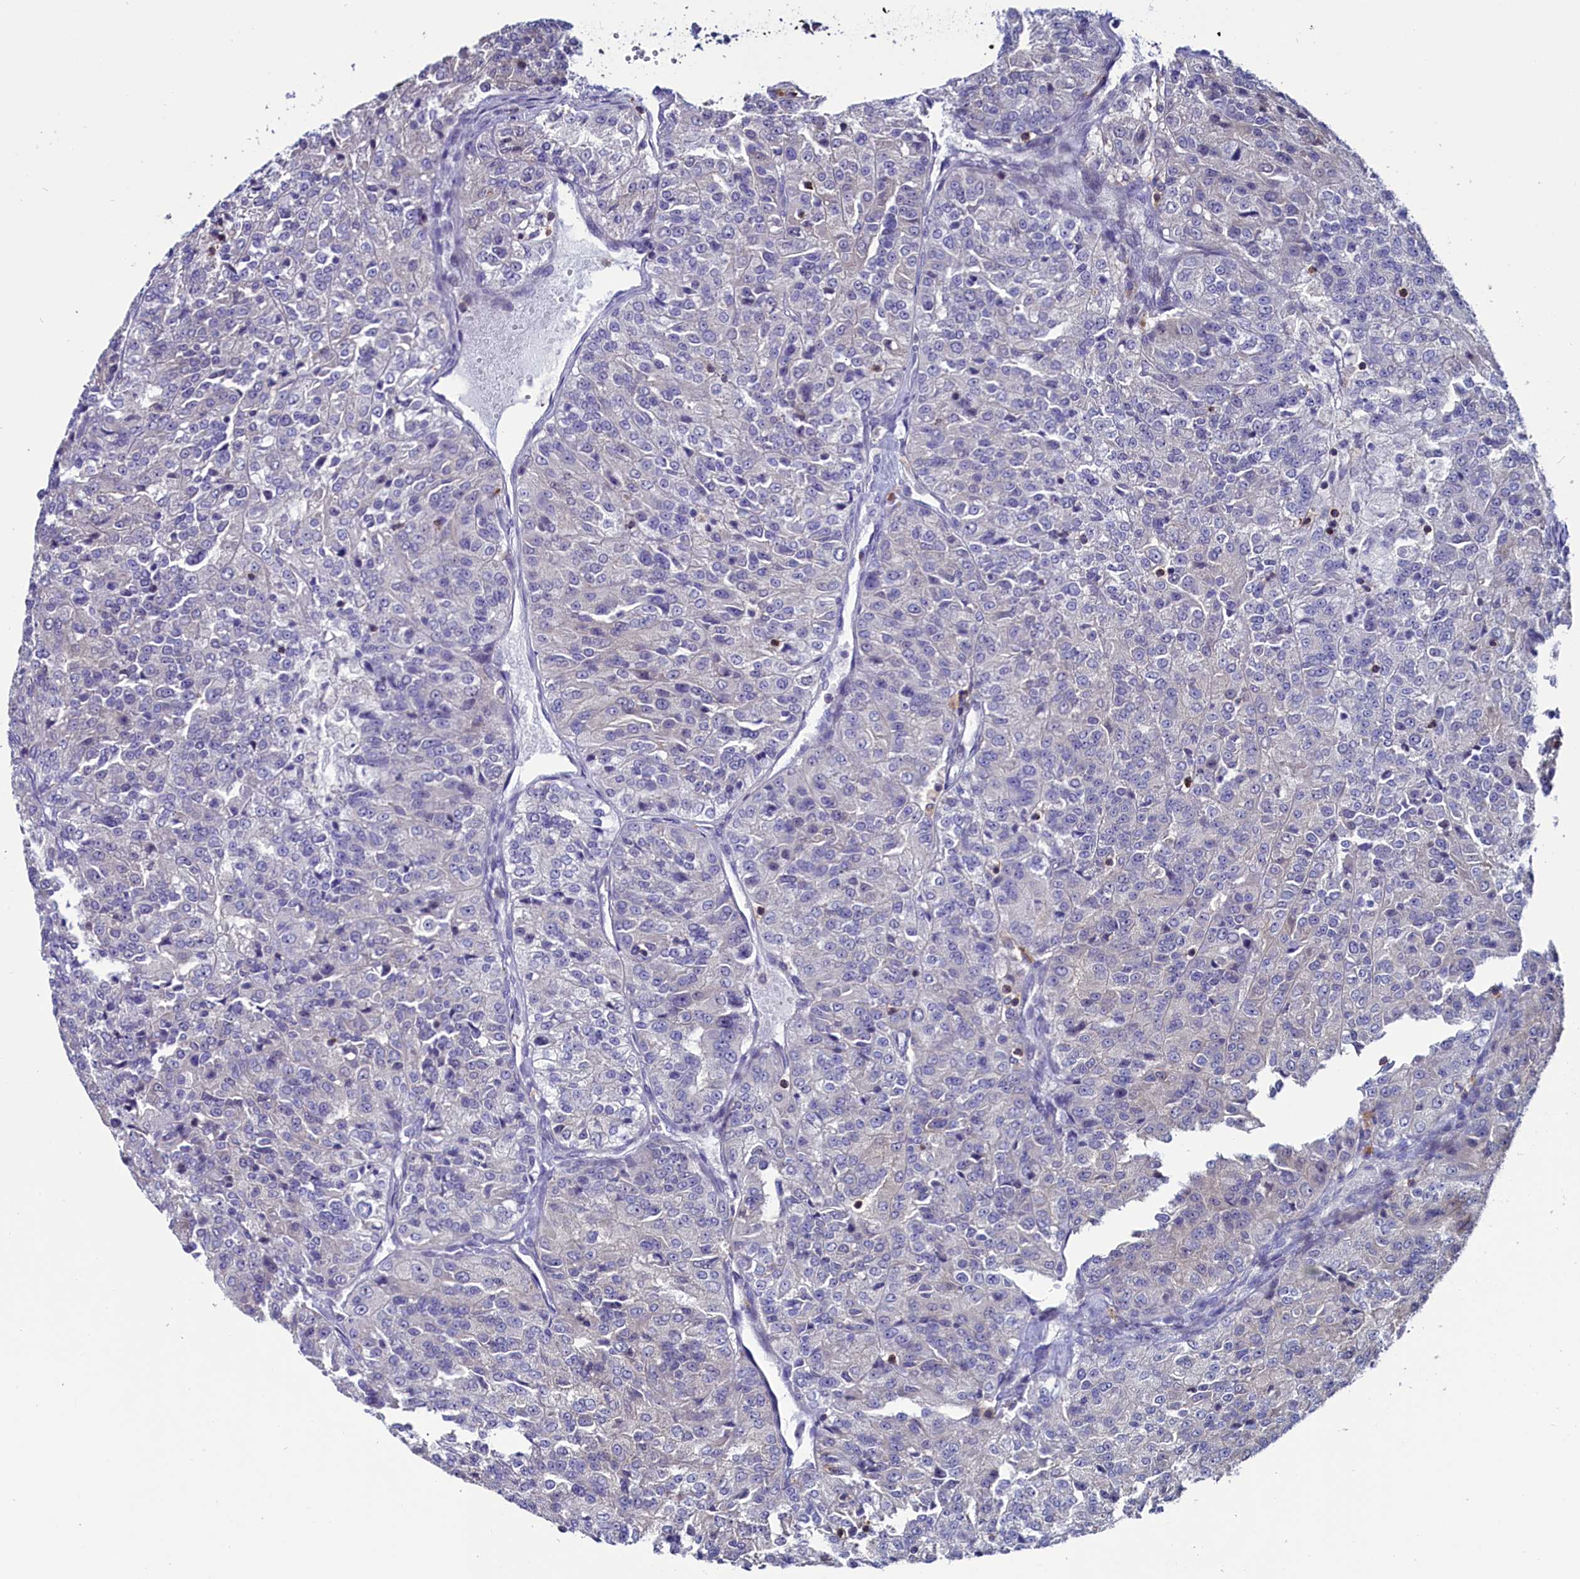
{"staining": {"intensity": "negative", "quantity": "none", "location": "none"}, "tissue": "renal cancer", "cell_type": "Tumor cells", "image_type": "cancer", "snomed": [{"axis": "morphology", "description": "Adenocarcinoma, NOS"}, {"axis": "topography", "description": "Kidney"}], "caption": "Tumor cells show no significant protein positivity in renal cancer (adenocarcinoma).", "gene": "CIAPIN1", "patient": {"sex": "female", "age": 63}}